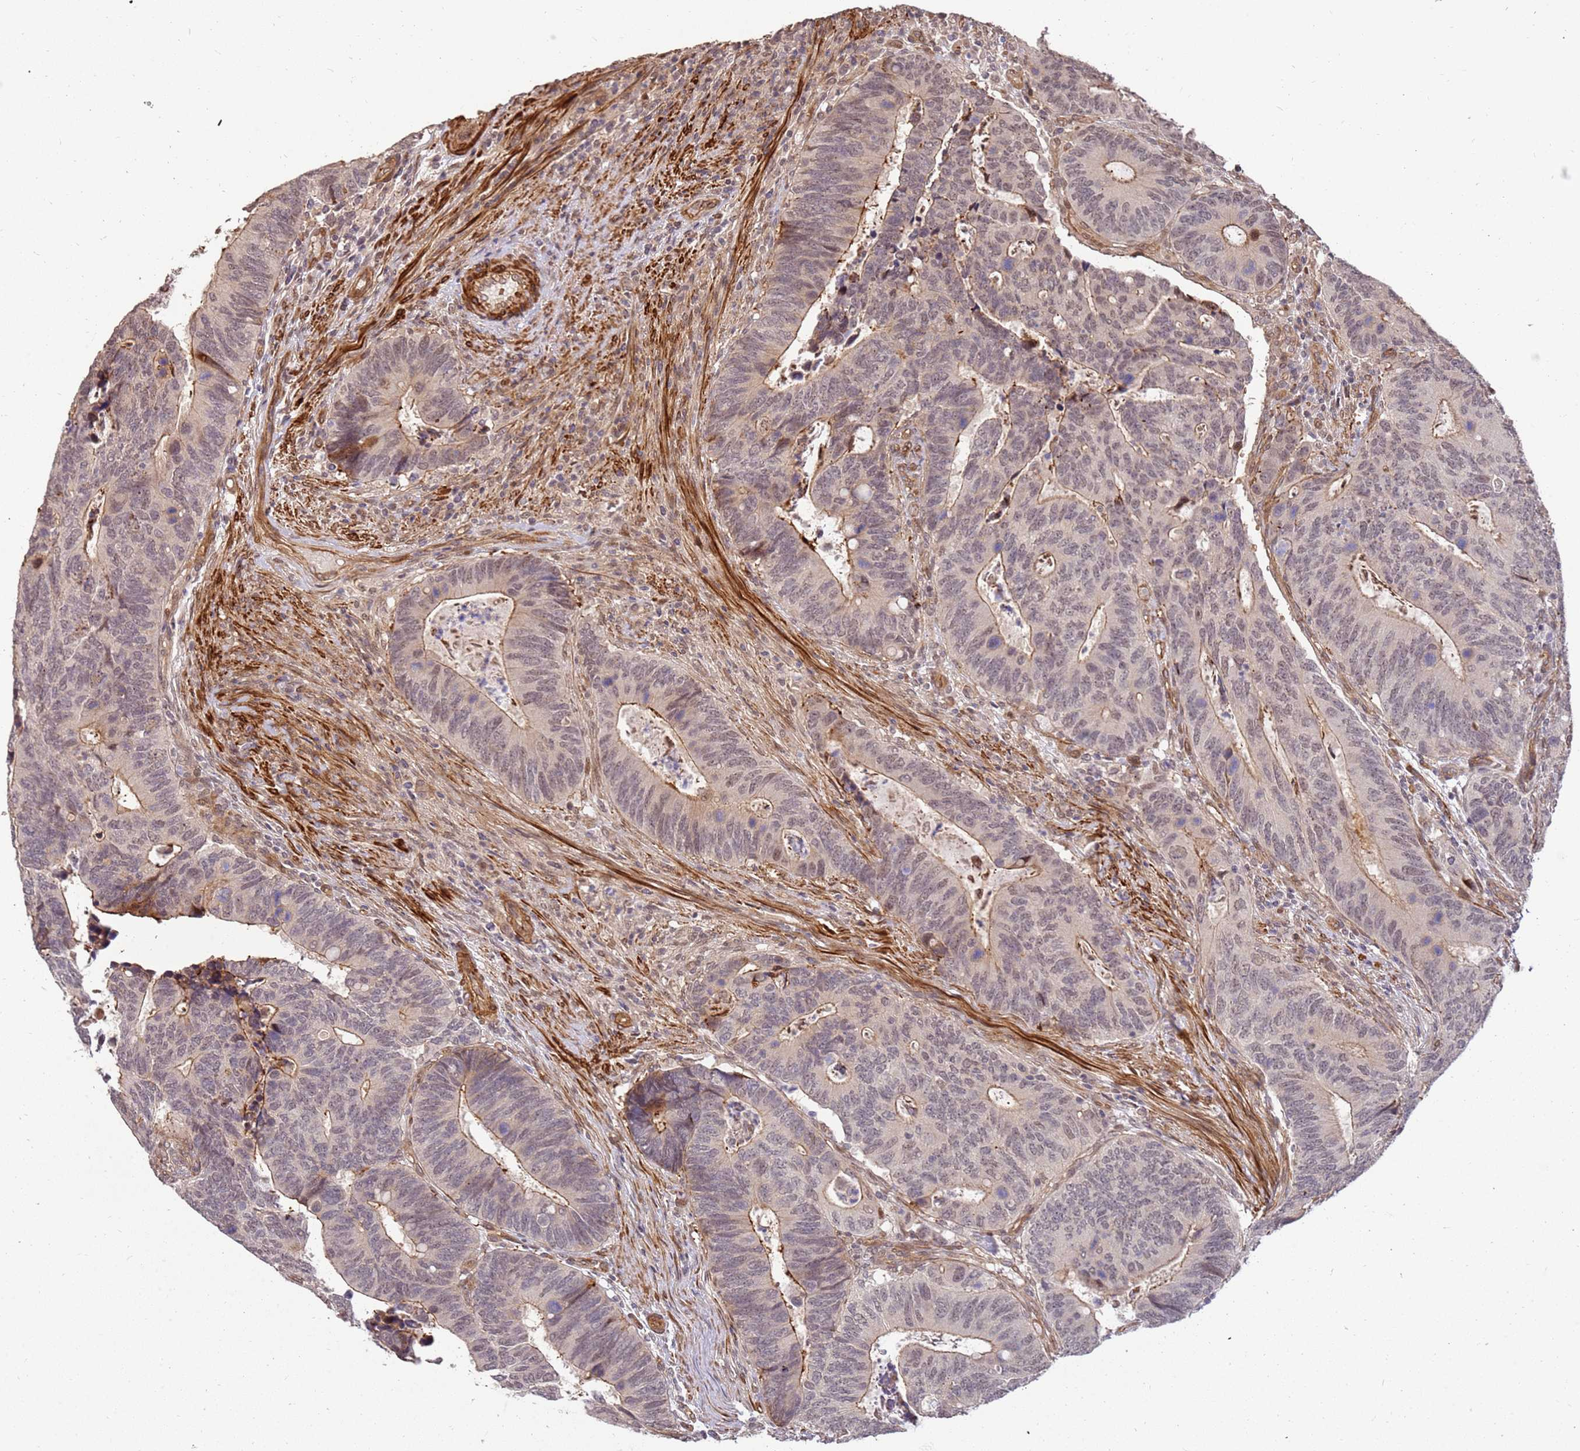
{"staining": {"intensity": "weak", "quantity": "<25%", "location": "nuclear"}, "tissue": "colorectal cancer", "cell_type": "Tumor cells", "image_type": "cancer", "snomed": [{"axis": "morphology", "description": "Adenocarcinoma, NOS"}, {"axis": "topography", "description": "Colon"}], "caption": "IHC histopathology image of colorectal adenocarcinoma stained for a protein (brown), which reveals no expression in tumor cells.", "gene": "ST18", "patient": {"sex": "male", "age": 87}}